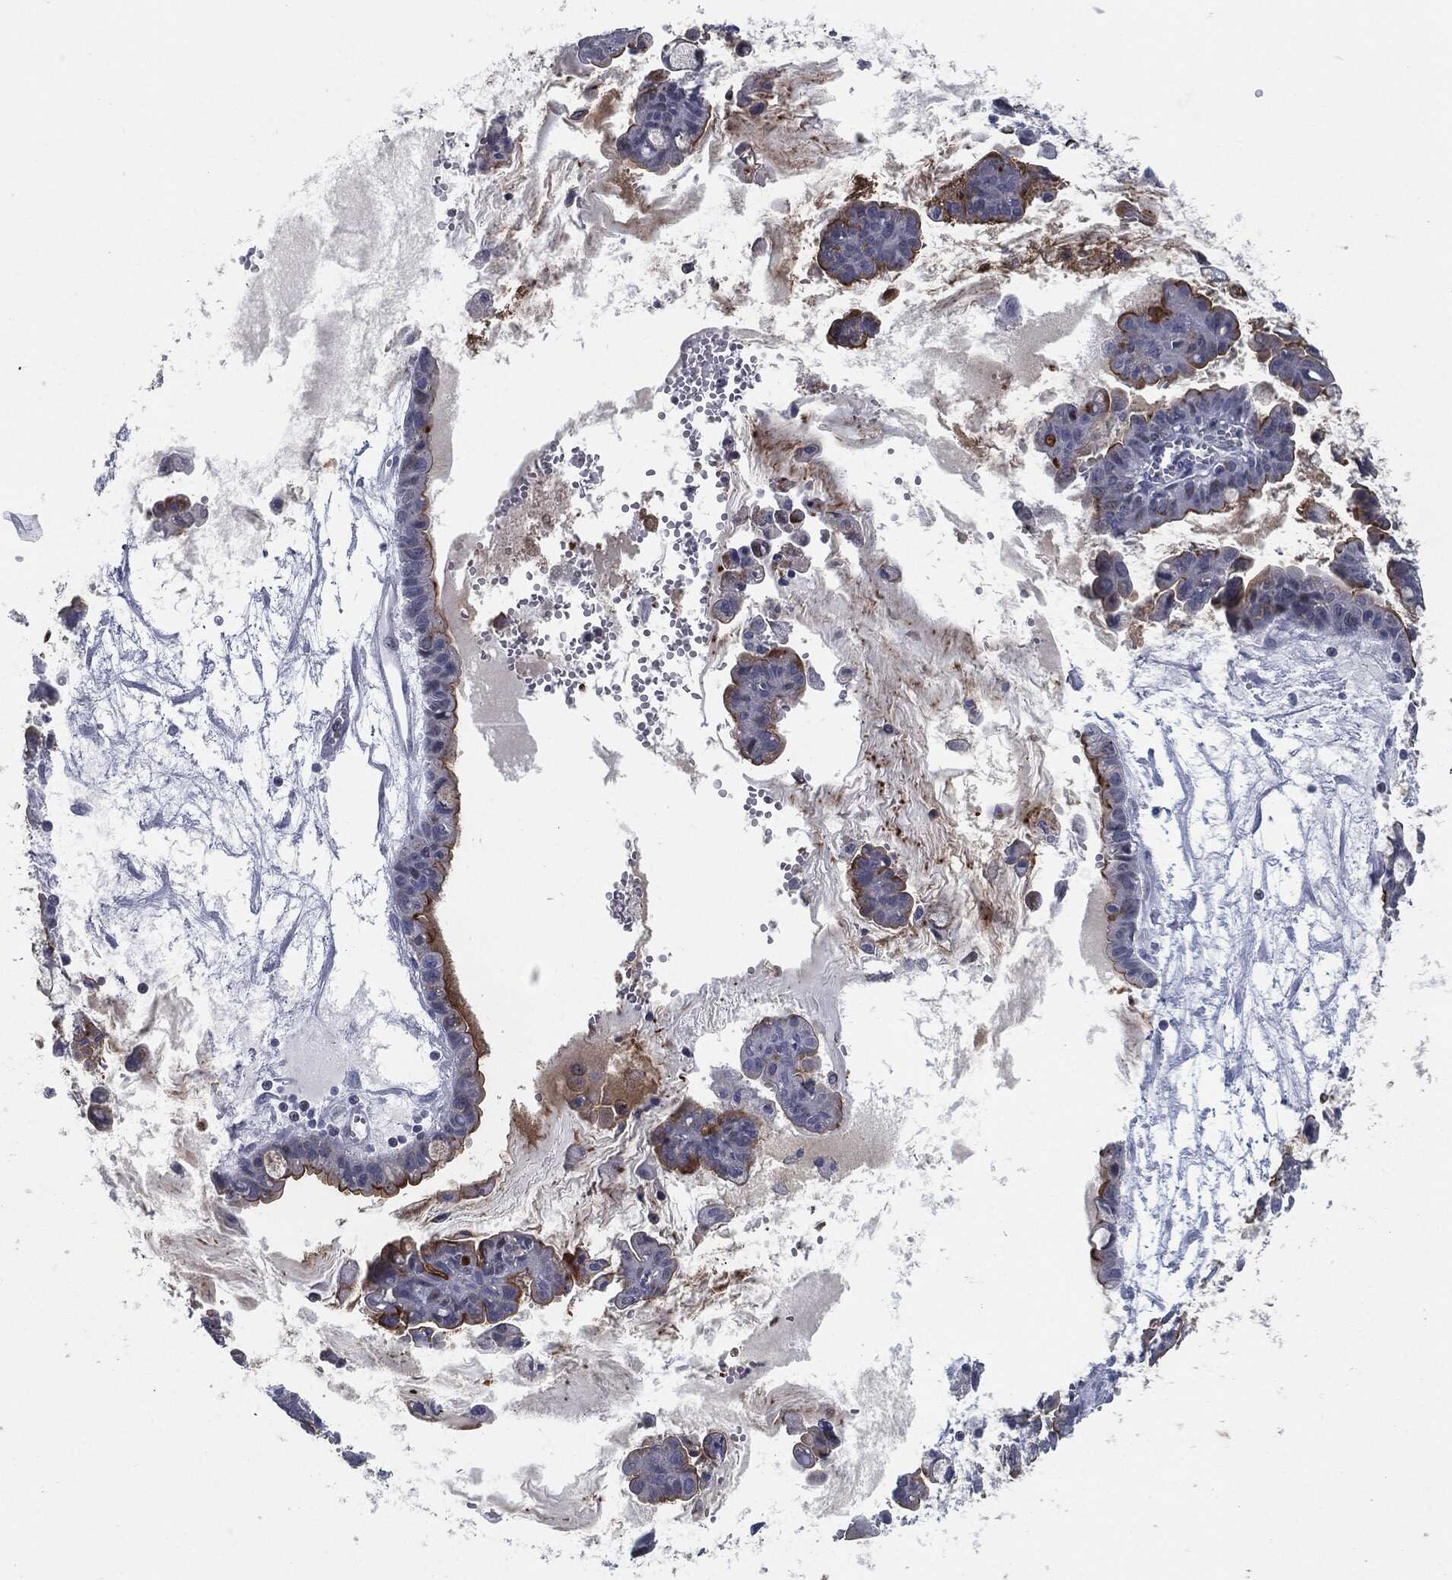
{"staining": {"intensity": "strong", "quantity": "25%-75%", "location": "cytoplasmic/membranous"}, "tissue": "ovarian cancer", "cell_type": "Tumor cells", "image_type": "cancer", "snomed": [{"axis": "morphology", "description": "Cystadenocarcinoma, mucinous, NOS"}, {"axis": "topography", "description": "Ovary"}], "caption": "Brown immunohistochemical staining in ovarian mucinous cystadenocarcinoma demonstrates strong cytoplasmic/membranous positivity in approximately 25%-75% of tumor cells. (IHC, brightfield microscopy, high magnification).", "gene": "PROM1", "patient": {"sex": "female", "age": 63}}